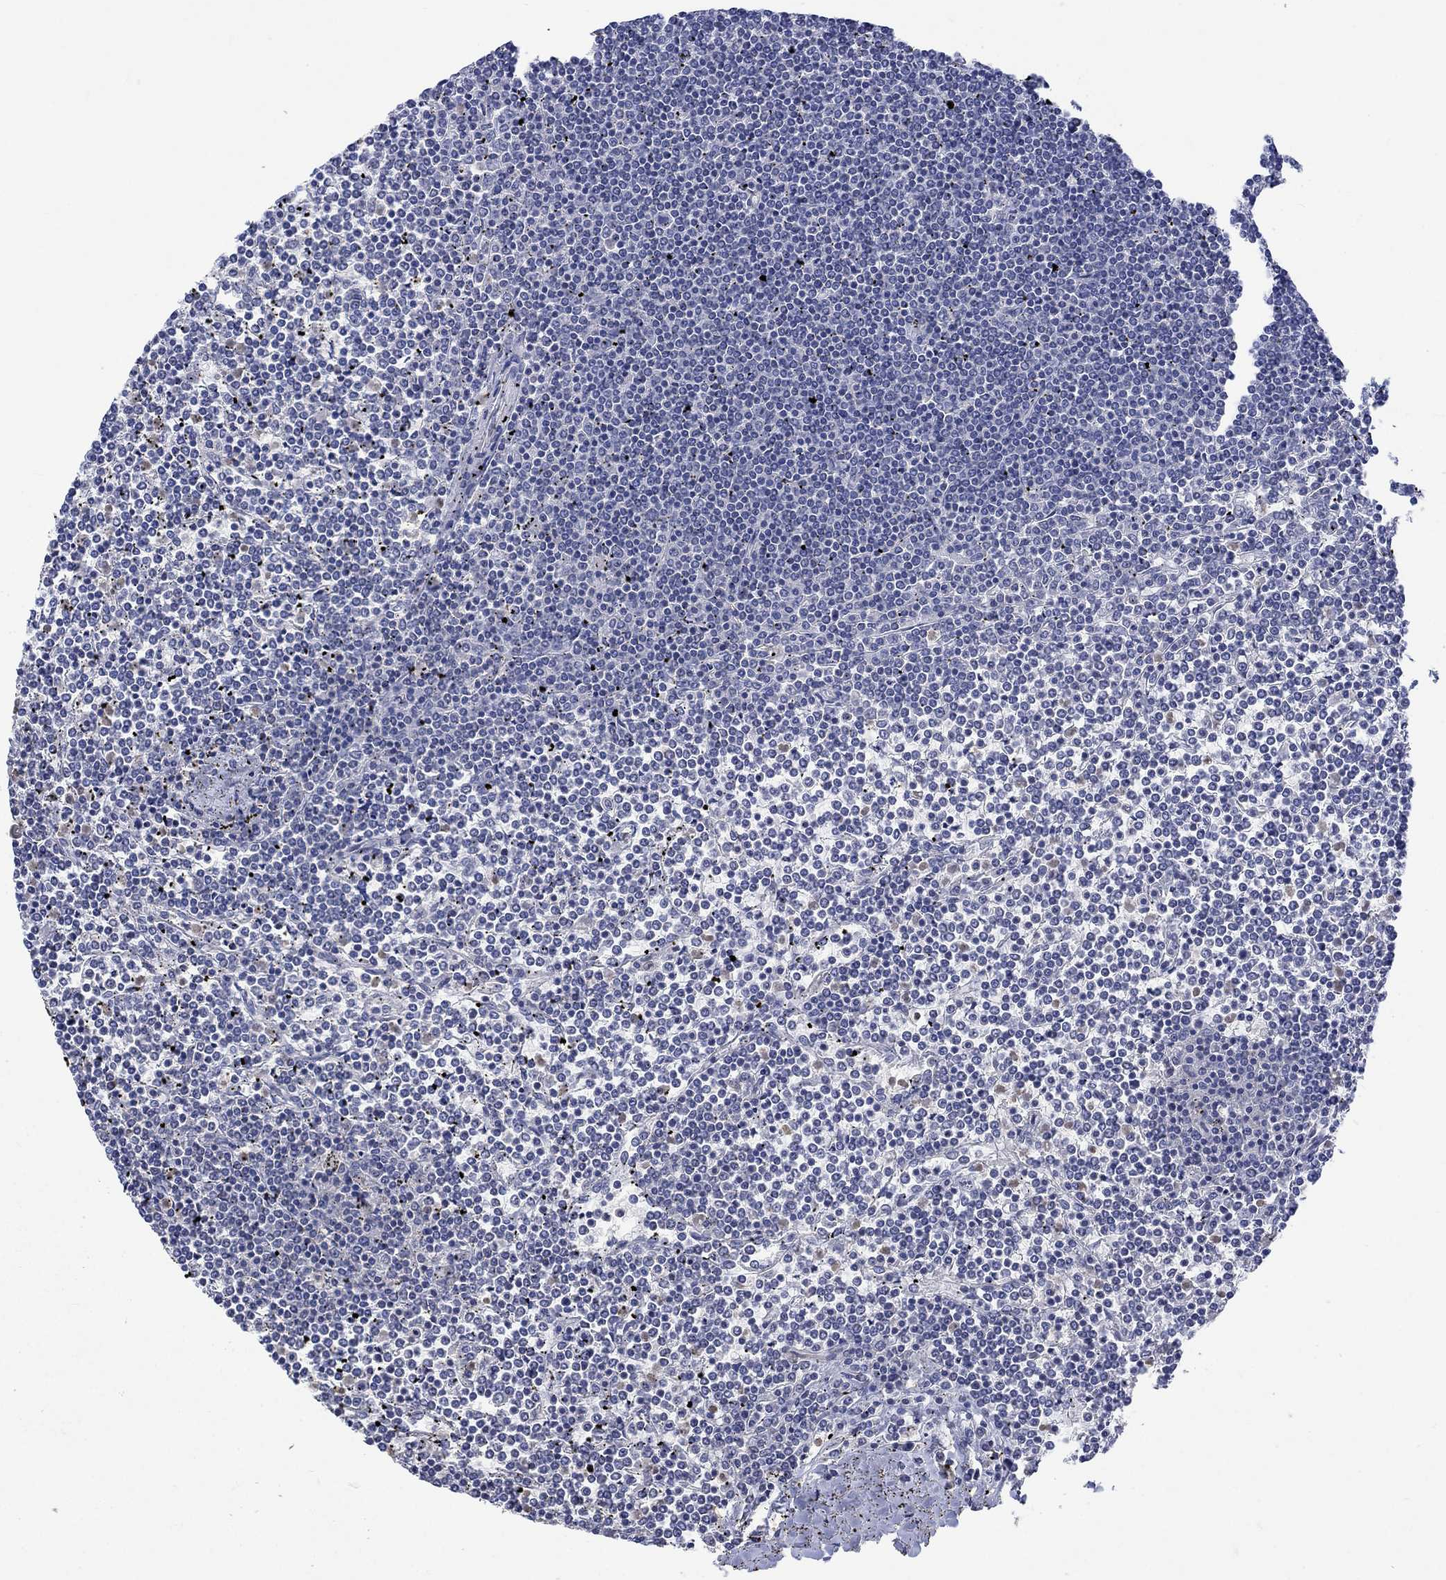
{"staining": {"intensity": "negative", "quantity": "none", "location": "none"}, "tissue": "lymphoma", "cell_type": "Tumor cells", "image_type": "cancer", "snomed": [{"axis": "morphology", "description": "Malignant lymphoma, non-Hodgkin's type, Low grade"}, {"axis": "topography", "description": "Spleen"}], "caption": "Immunohistochemistry (IHC) photomicrograph of neoplastic tissue: human malignant lymphoma, non-Hodgkin's type (low-grade) stained with DAB (3,3'-diaminobenzidine) shows no significant protein expression in tumor cells.", "gene": "AGRP", "patient": {"sex": "female", "age": 19}}